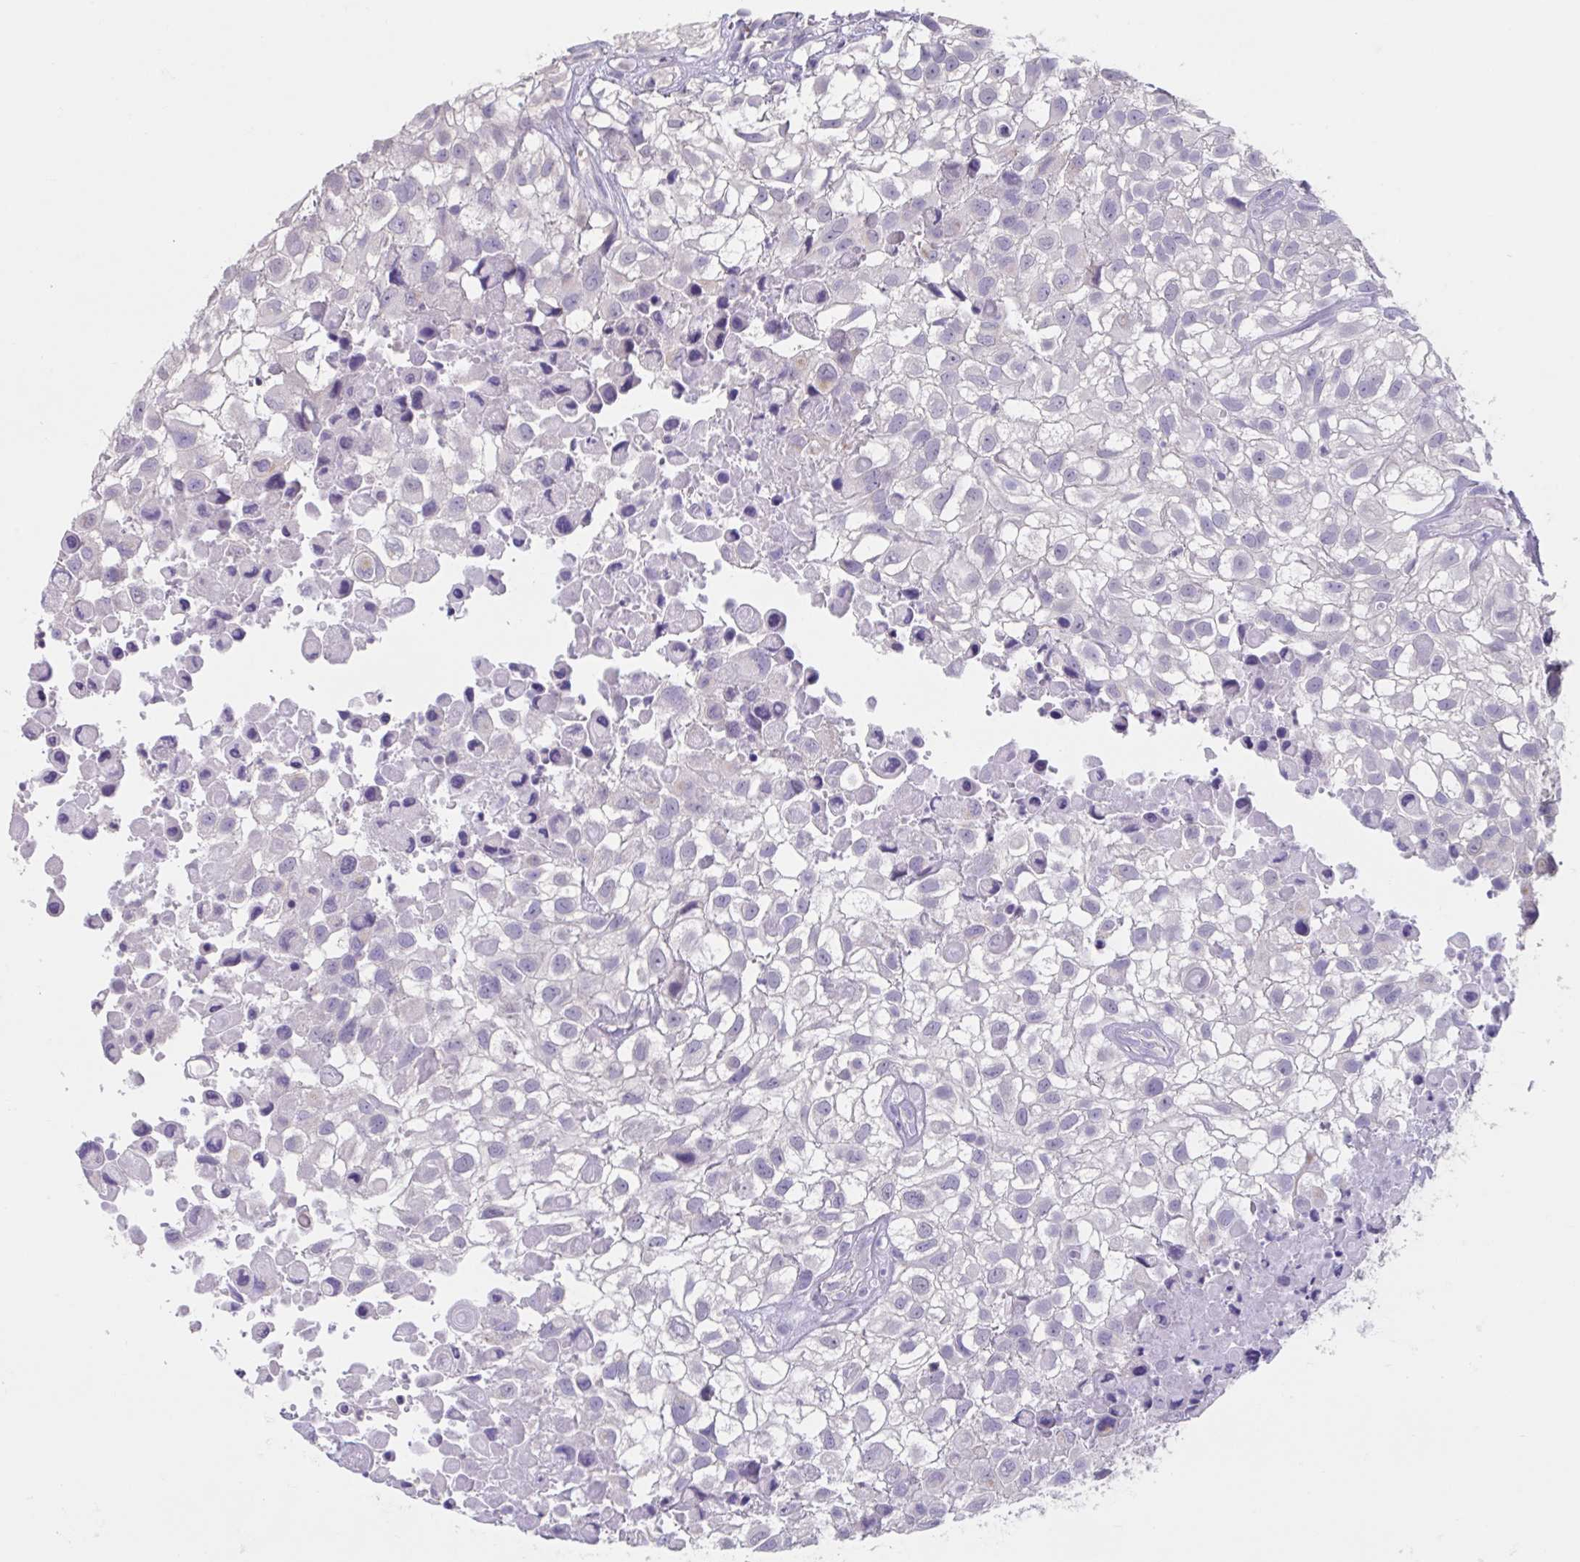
{"staining": {"intensity": "negative", "quantity": "none", "location": "none"}, "tissue": "urothelial cancer", "cell_type": "Tumor cells", "image_type": "cancer", "snomed": [{"axis": "morphology", "description": "Urothelial carcinoma, High grade"}, {"axis": "topography", "description": "Urinary bladder"}], "caption": "Tumor cells are negative for protein expression in human high-grade urothelial carcinoma.", "gene": "GPR162", "patient": {"sex": "male", "age": 56}}